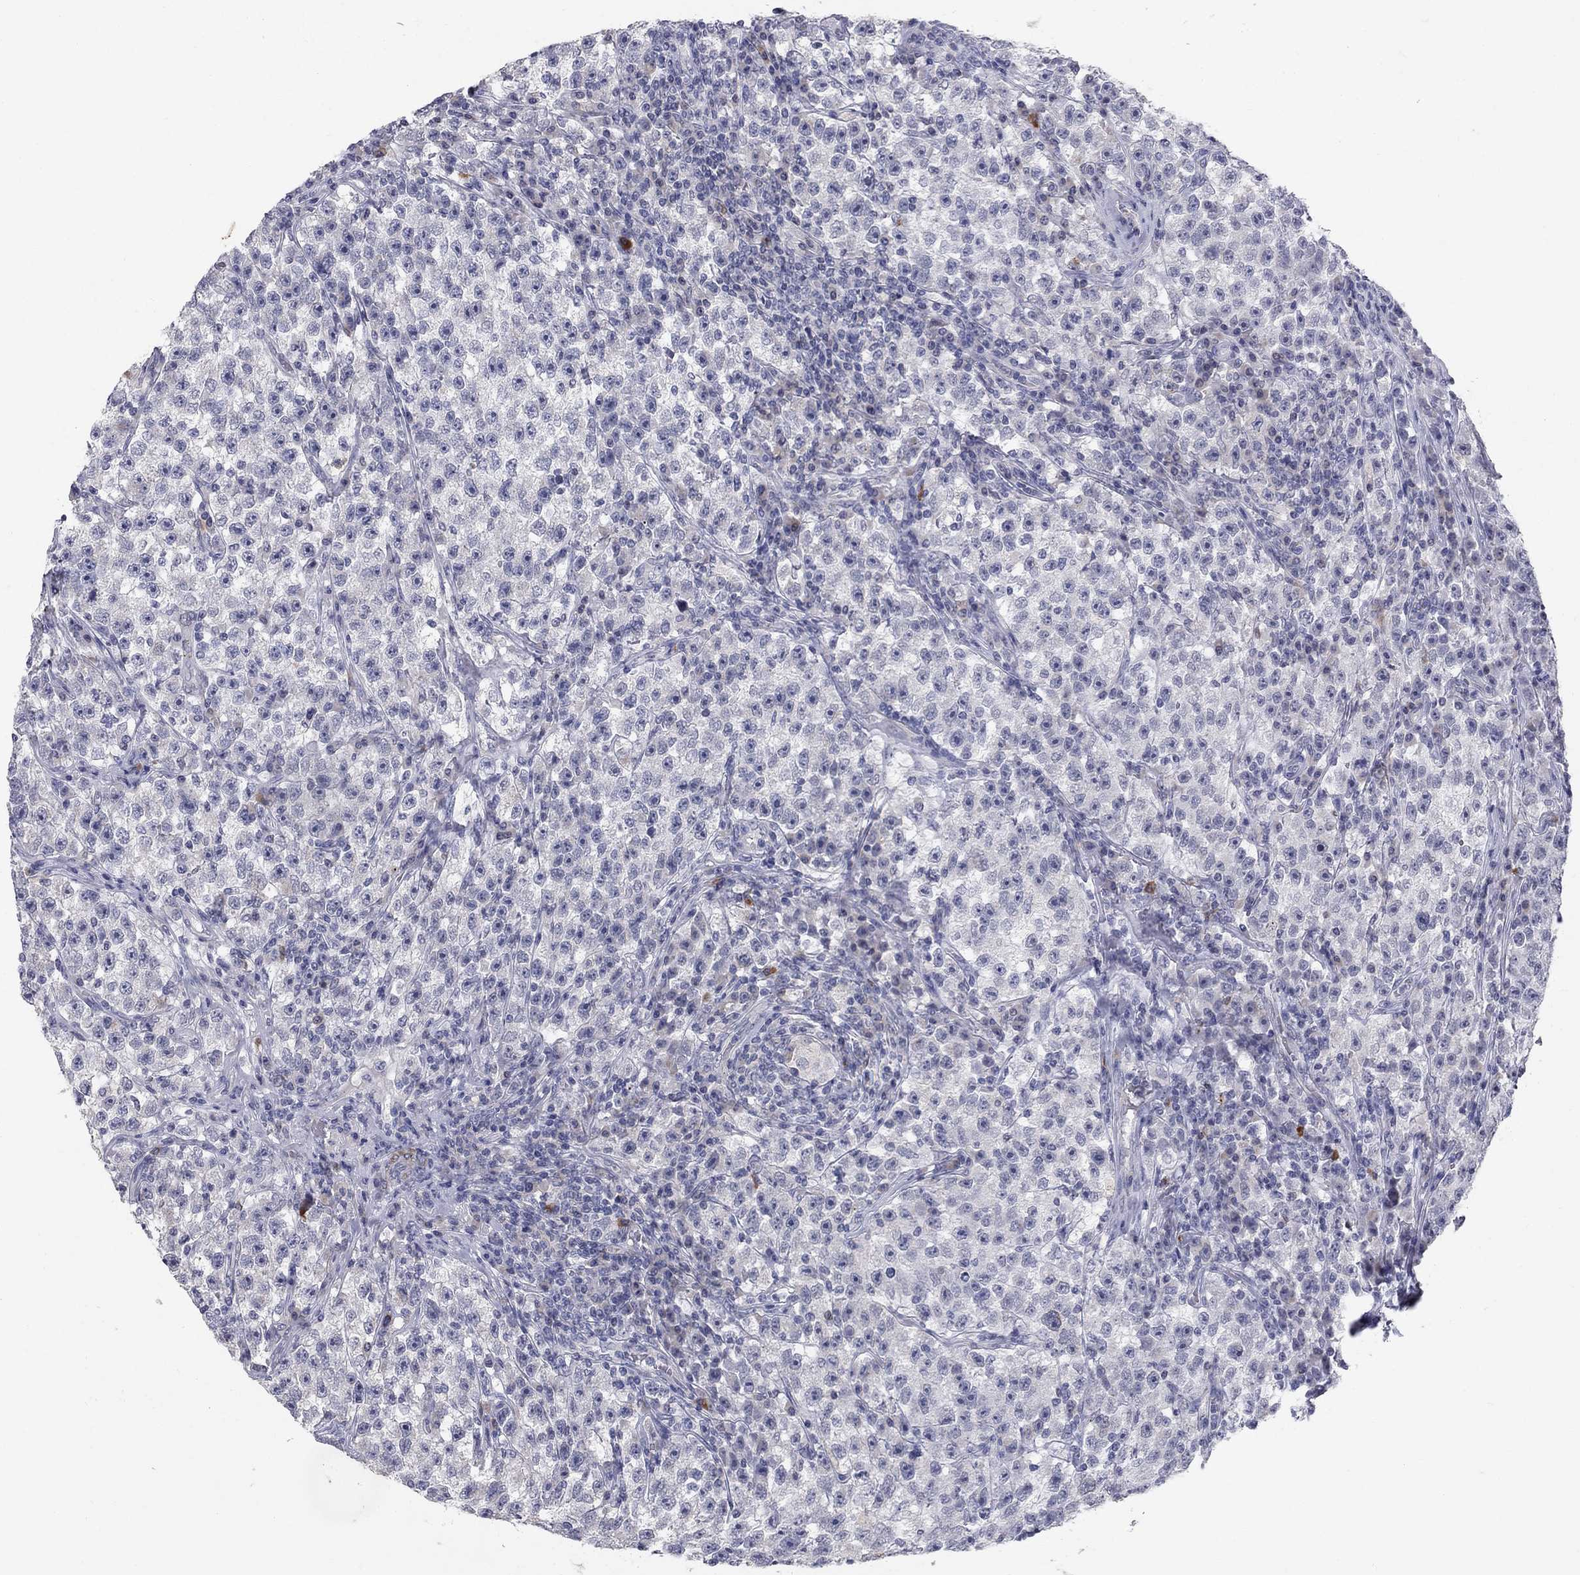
{"staining": {"intensity": "negative", "quantity": "none", "location": "none"}, "tissue": "testis cancer", "cell_type": "Tumor cells", "image_type": "cancer", "snomed": [{"axis": "morphology", "description": "Seminoma, NOS"}, {"axis": "topography", "description": "Testis"}], "caption": "High magnification brightfield microscopy of seminoma (testis) stained with DAB (brown) and counterstained with hematoxylin (blue): tumor cells show no significant positivity.", "gene": "NTRK2", "patient": {"sex": "male", "age": 22}}